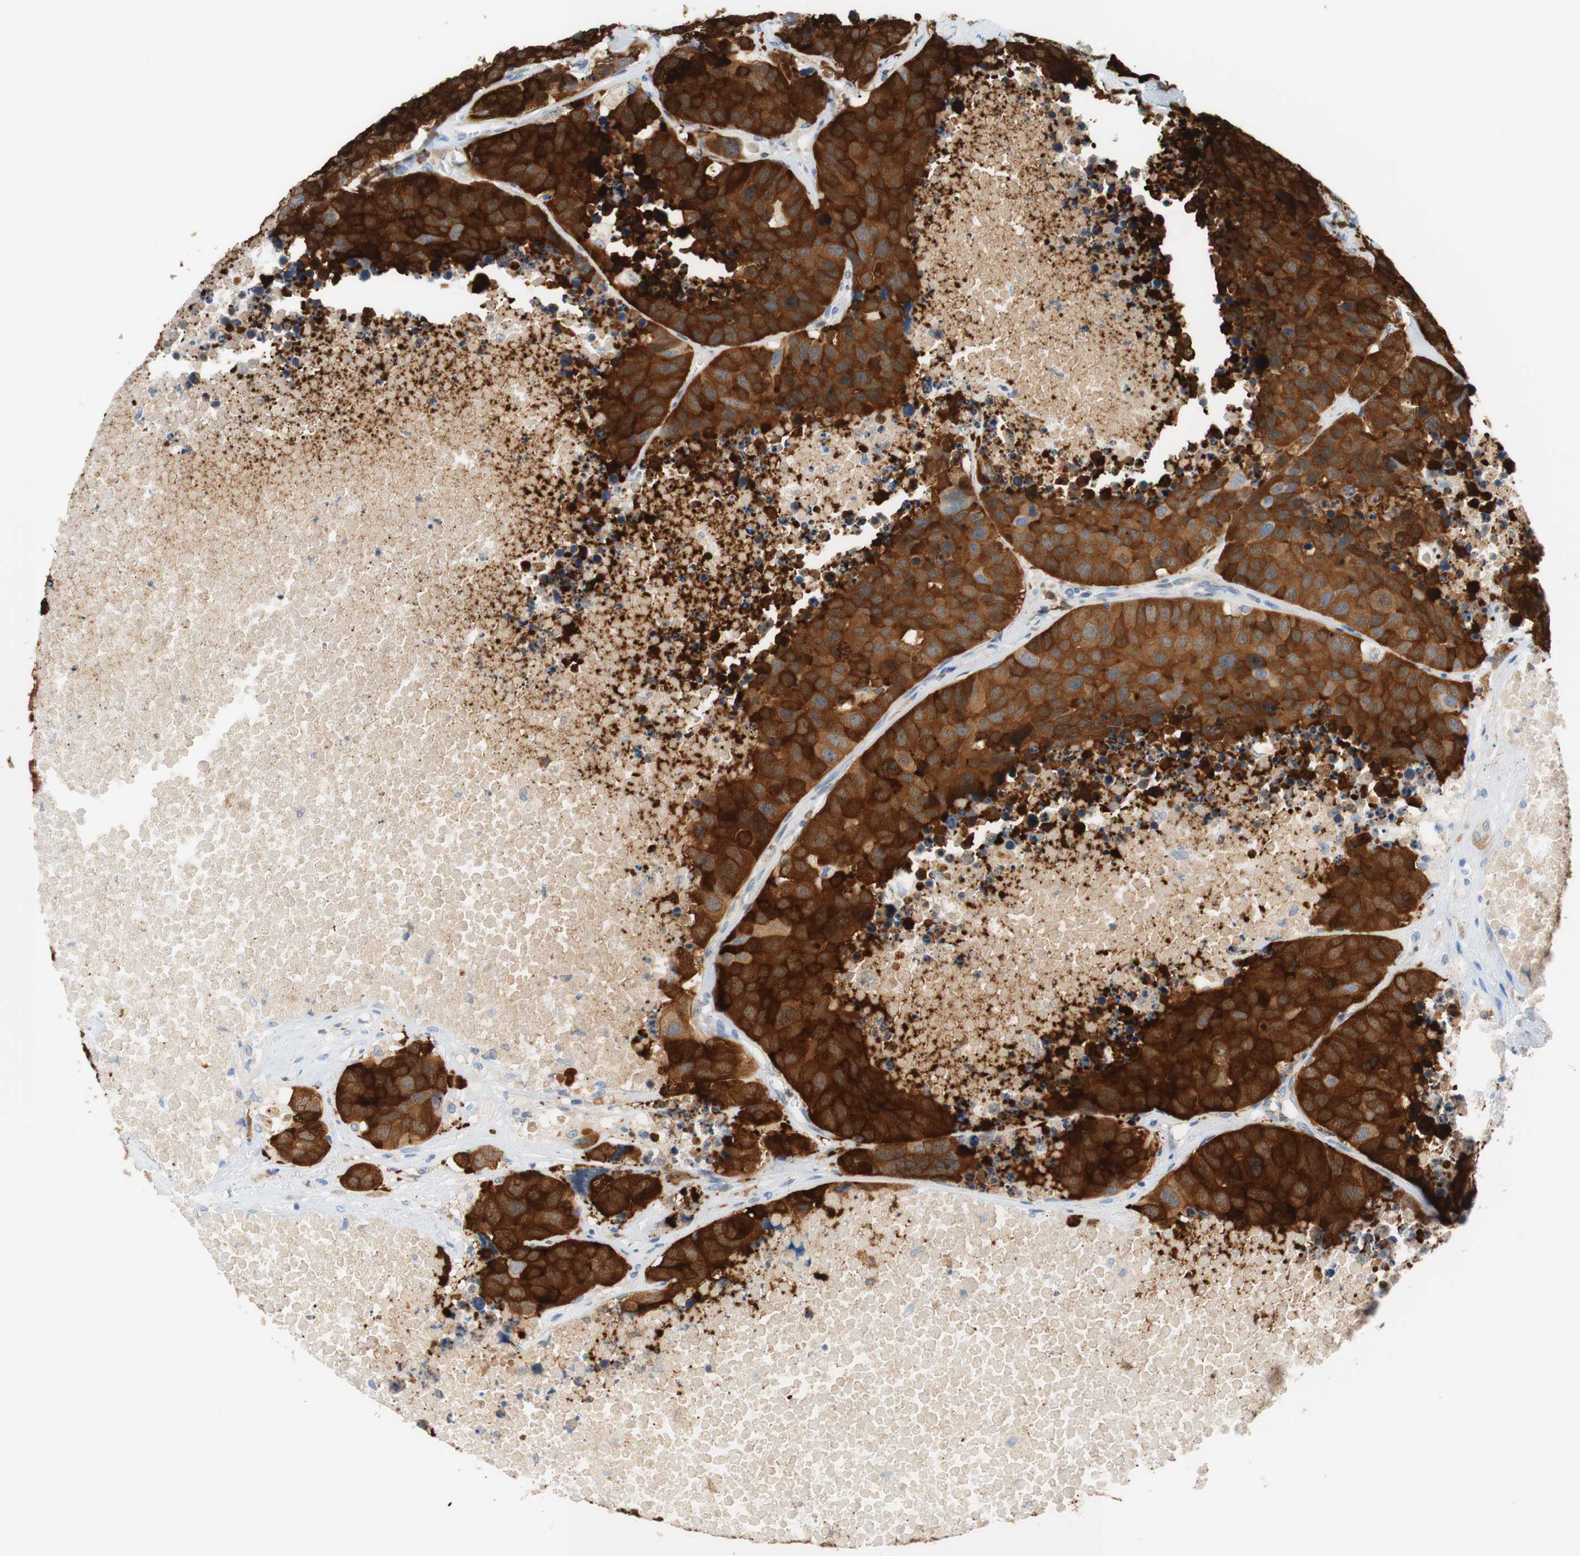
{"staining": {"intensity": "strong", "quantity": ">75%", "location": "cytoplasmic/membranous"}, "tissue": "carcinoid", "cell_type": "Tumor cells", "image_type": "cancer", "snomed": [{"axis": "morphology", "description": "Carcinoid, malignant, NOS"}, {"axis": "topography", "description": "Lung"}], "caption": "Carcinoid tissue shows strong cytoplasmic/membranous positivity in approximately >75% of tumor cells, visualized by immunohistochemistry.", "gene": "STMN1", "patient": {"sex": "male", "age": 60}}